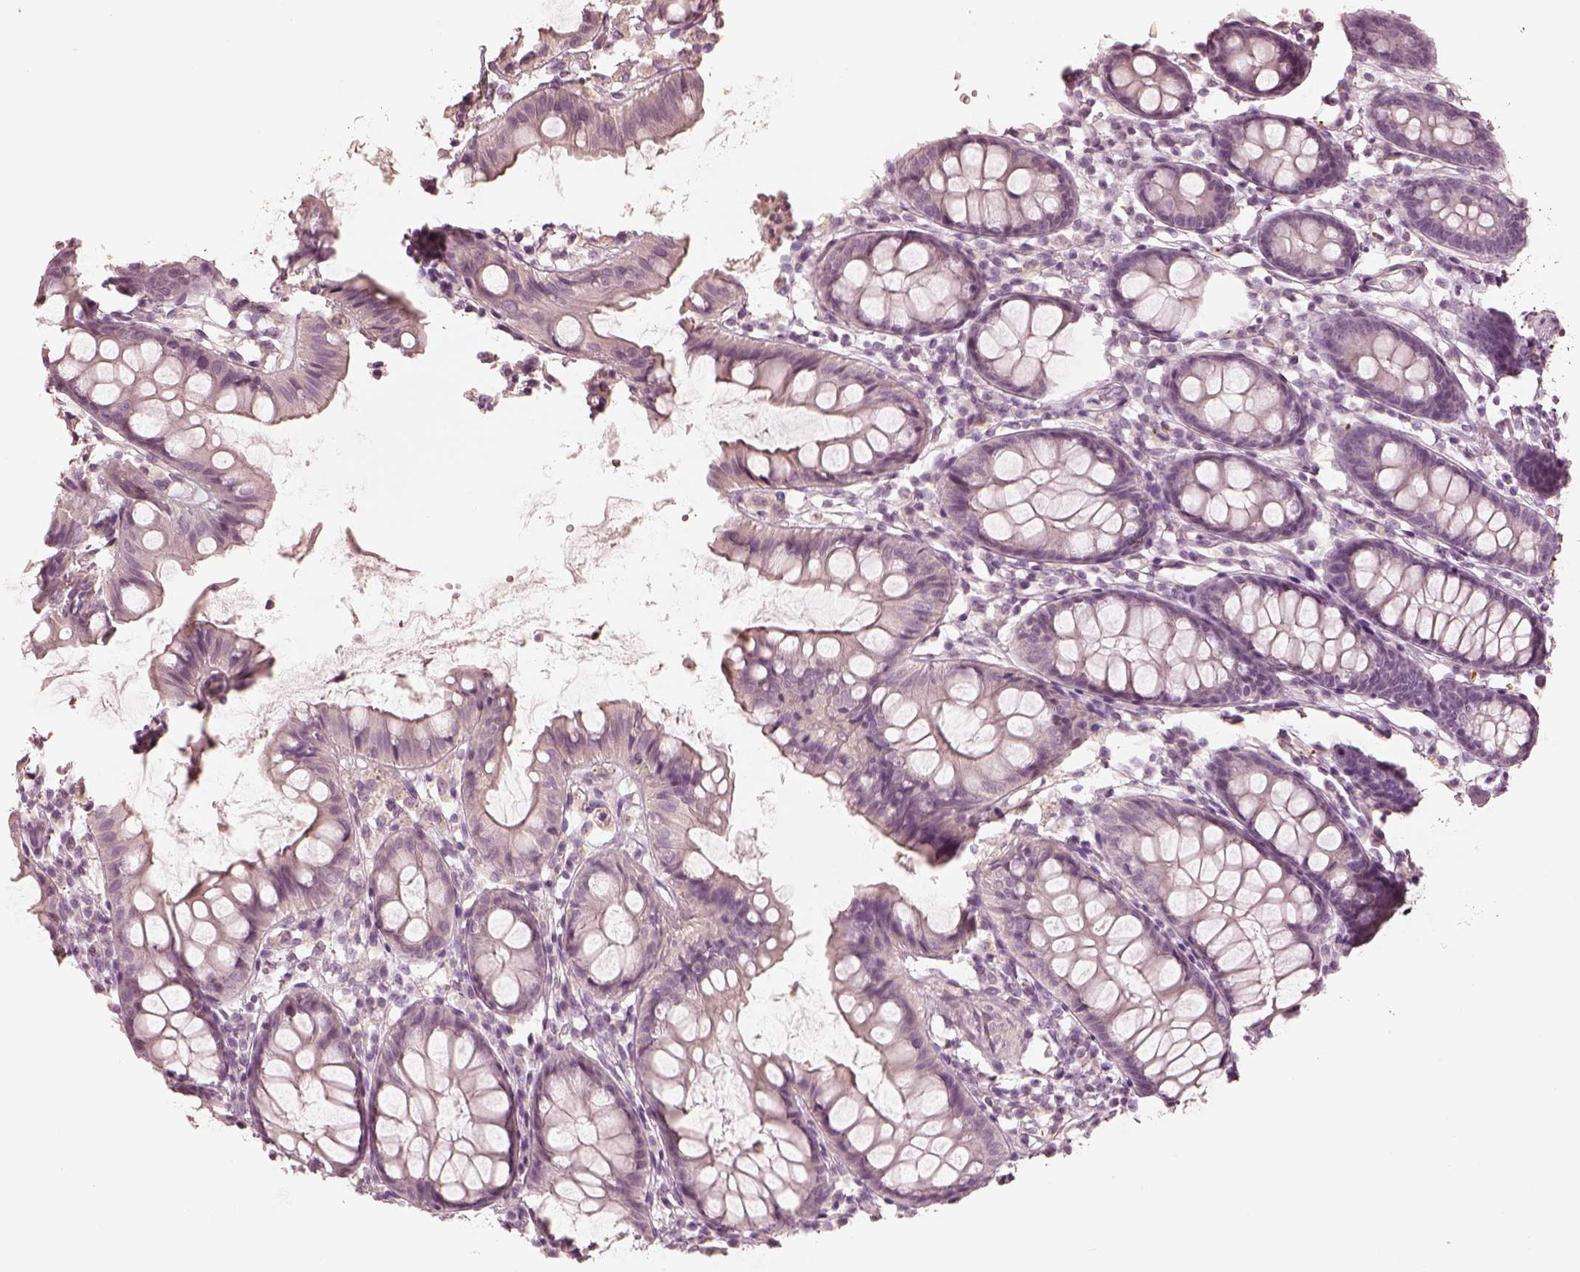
{"staining": {"intensity": "negative", "quantity": "none", "location": "none"}, "tissue": "colon", "cell_type": "Endothelial cells", "image_type": "normal", "snomed": [{"axis": "morphology", "description": "Normal tissue, NOS"}, {"axis": "topography", "description": "Colon"}], "caption": "This is a photomicrograph of immunohistochemistry (IHC) staining of benign colon, which shows no expression in endothelial cells. (IHC, brightfield microscopy, high magnification).", "gene": "CALR3", "patient": {"sex": "female", "age": 84}}